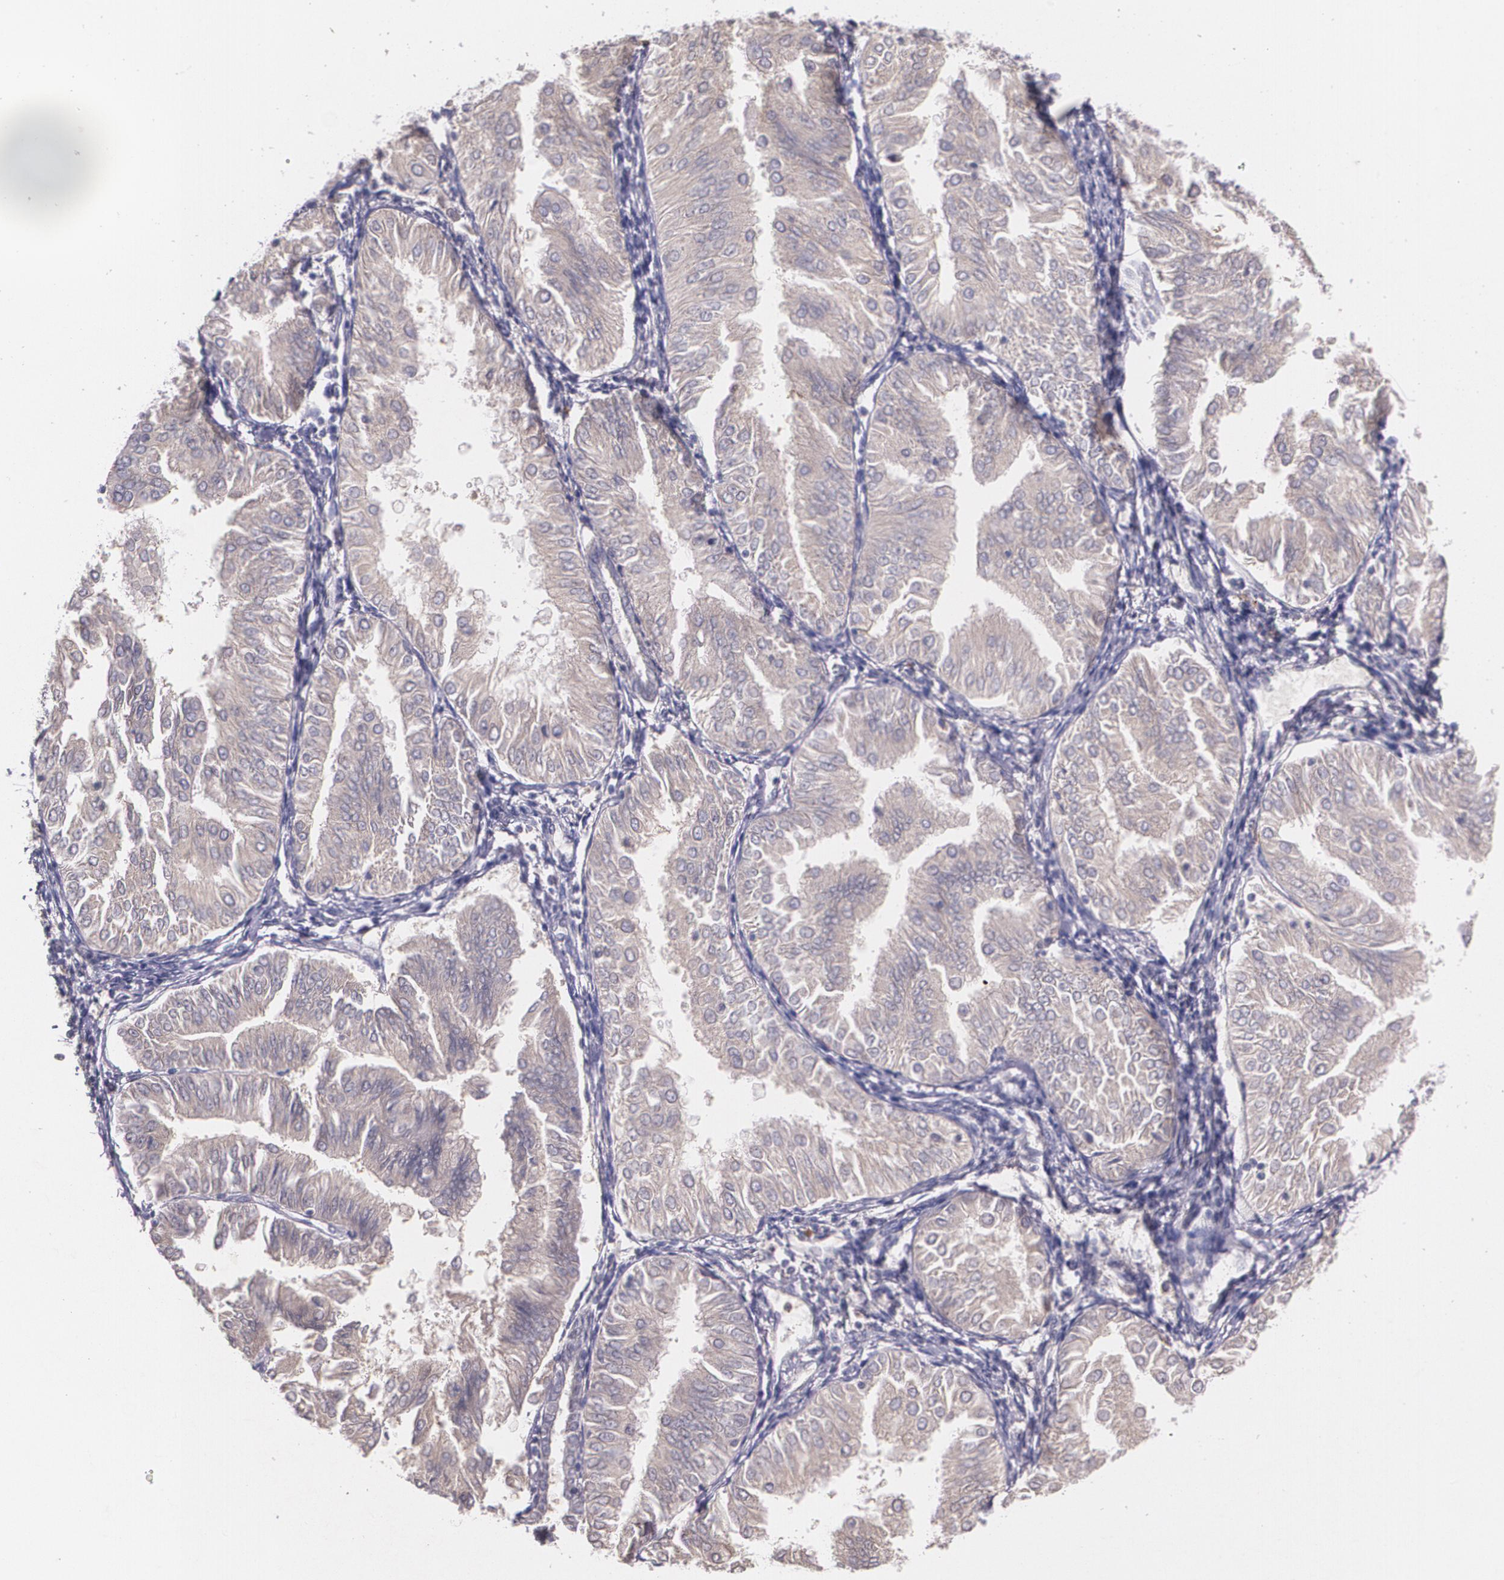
{"staining": {"intensity": "weak", "quantity": ">75%", "location": "cytoplasmic/membranous"}, "tissue": "endometrial cancer", "cell_type": "Tumor cells", "image_type": "cancer", "snomed": [{"axis": "morphology", "description": "Adenocarcinoma, NOS"}, {"axis": "topography", "description": "Endometrium"}], "caption": "High-power microscopy captured an immunohistochemistry (IHC) photomicrograph of endometrial cancer (adenocarcinoma), revealing weak cytoplasmic/membranous positivity in approximately >75% of tumor cells.", "gene": "TM4SF1", "patient": {"sex": "female", "age": 53}}